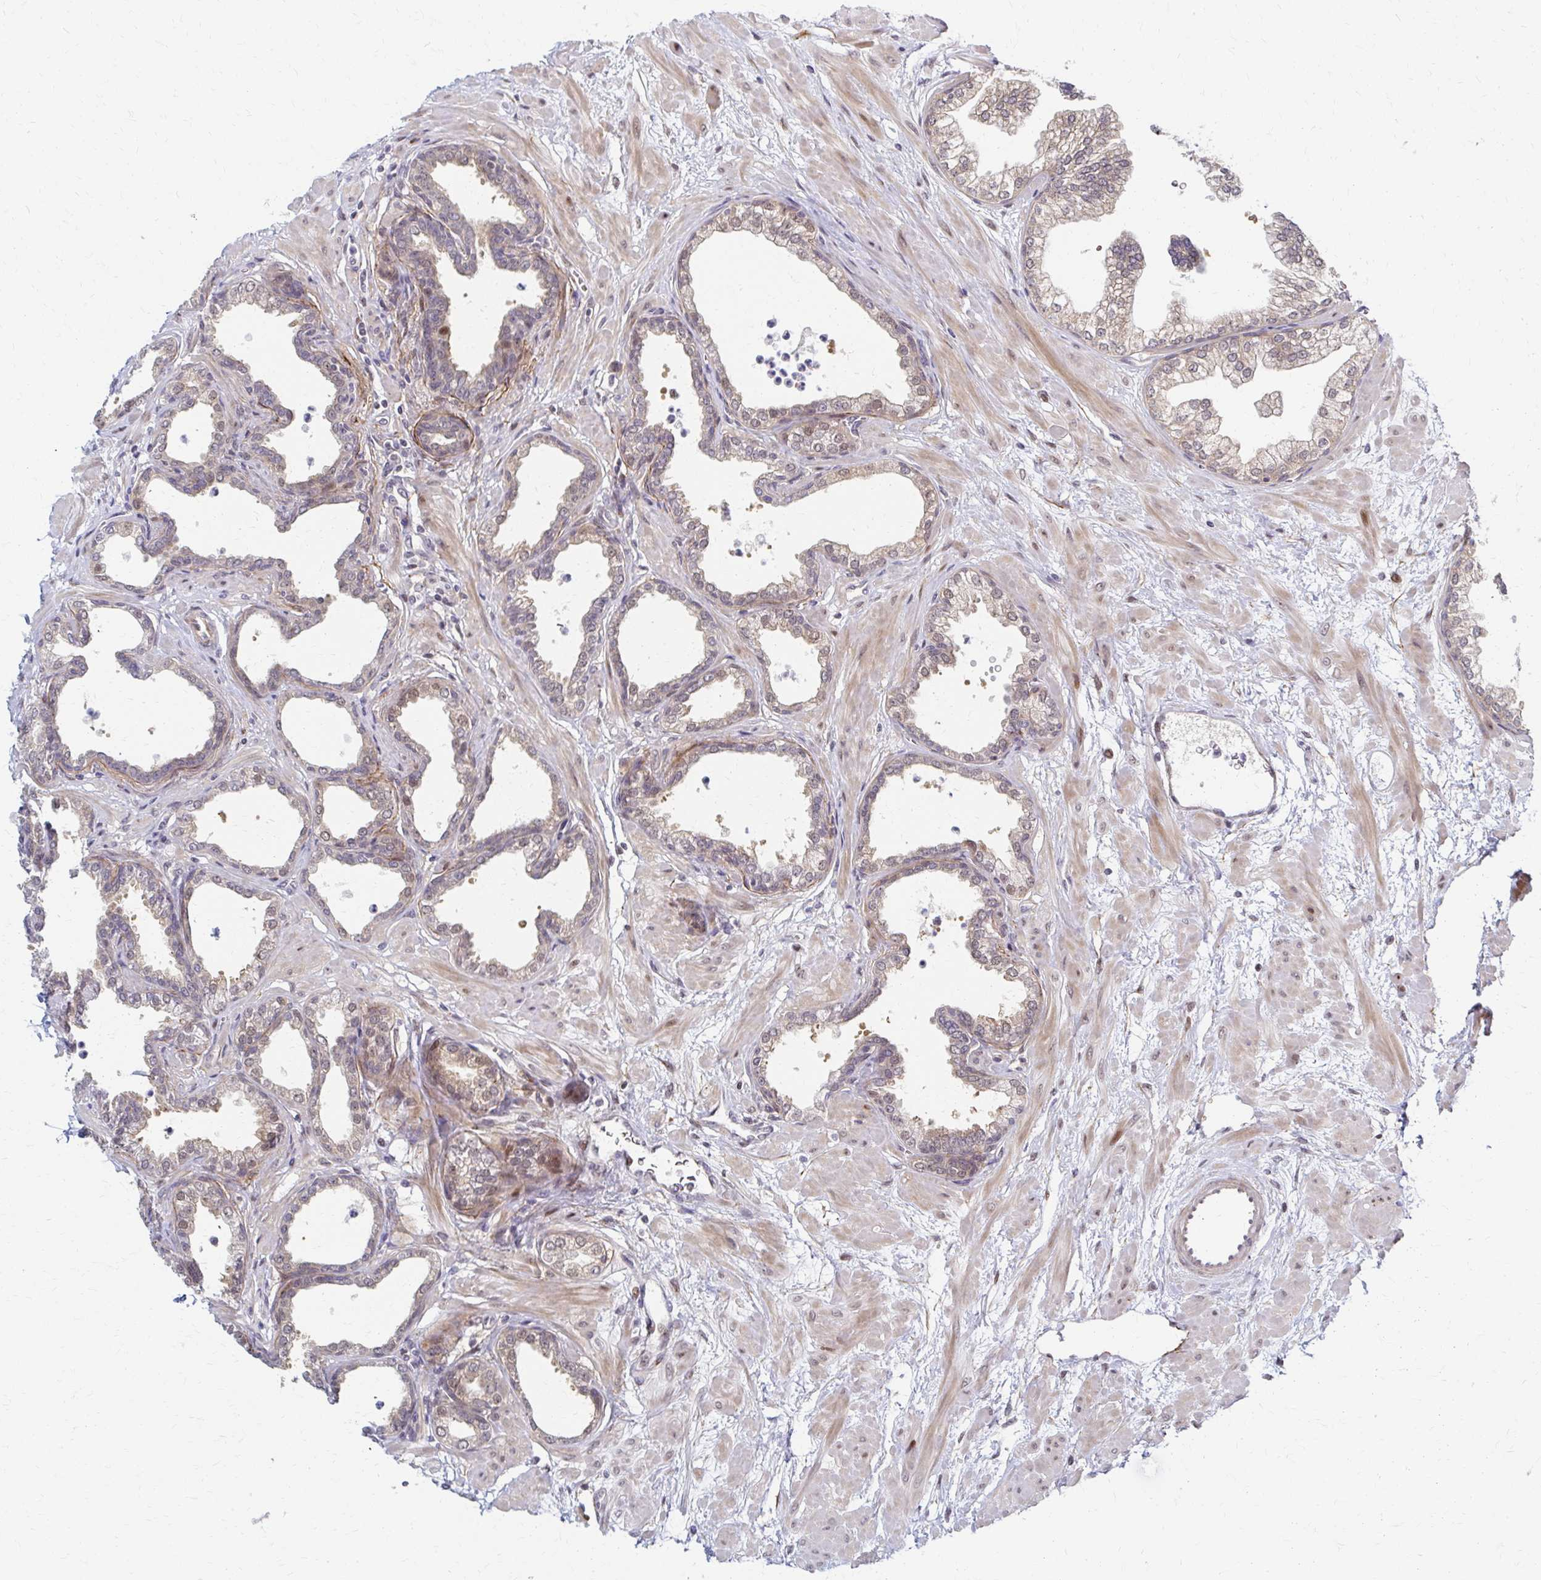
{"staining": {"intensity": "weak", "quantity": "25%-75%", "location": "nuclear"}, "tissue": "prostate", "cell_type": "Glandular cells", "image_type": "normal", "snomed": [{"axis": "morphology", "description": "Normal tissue, NOS"}, {"axis": "topography", "description": "Prostate"}], "caption": "Prostate stained with DAB immunohistochemistry displays low levels of weak nuclear staining in approximately 25%-75% of glandular cells.", "gene": "PSMD7", "patient": {"sex": "male", "age": 37}}